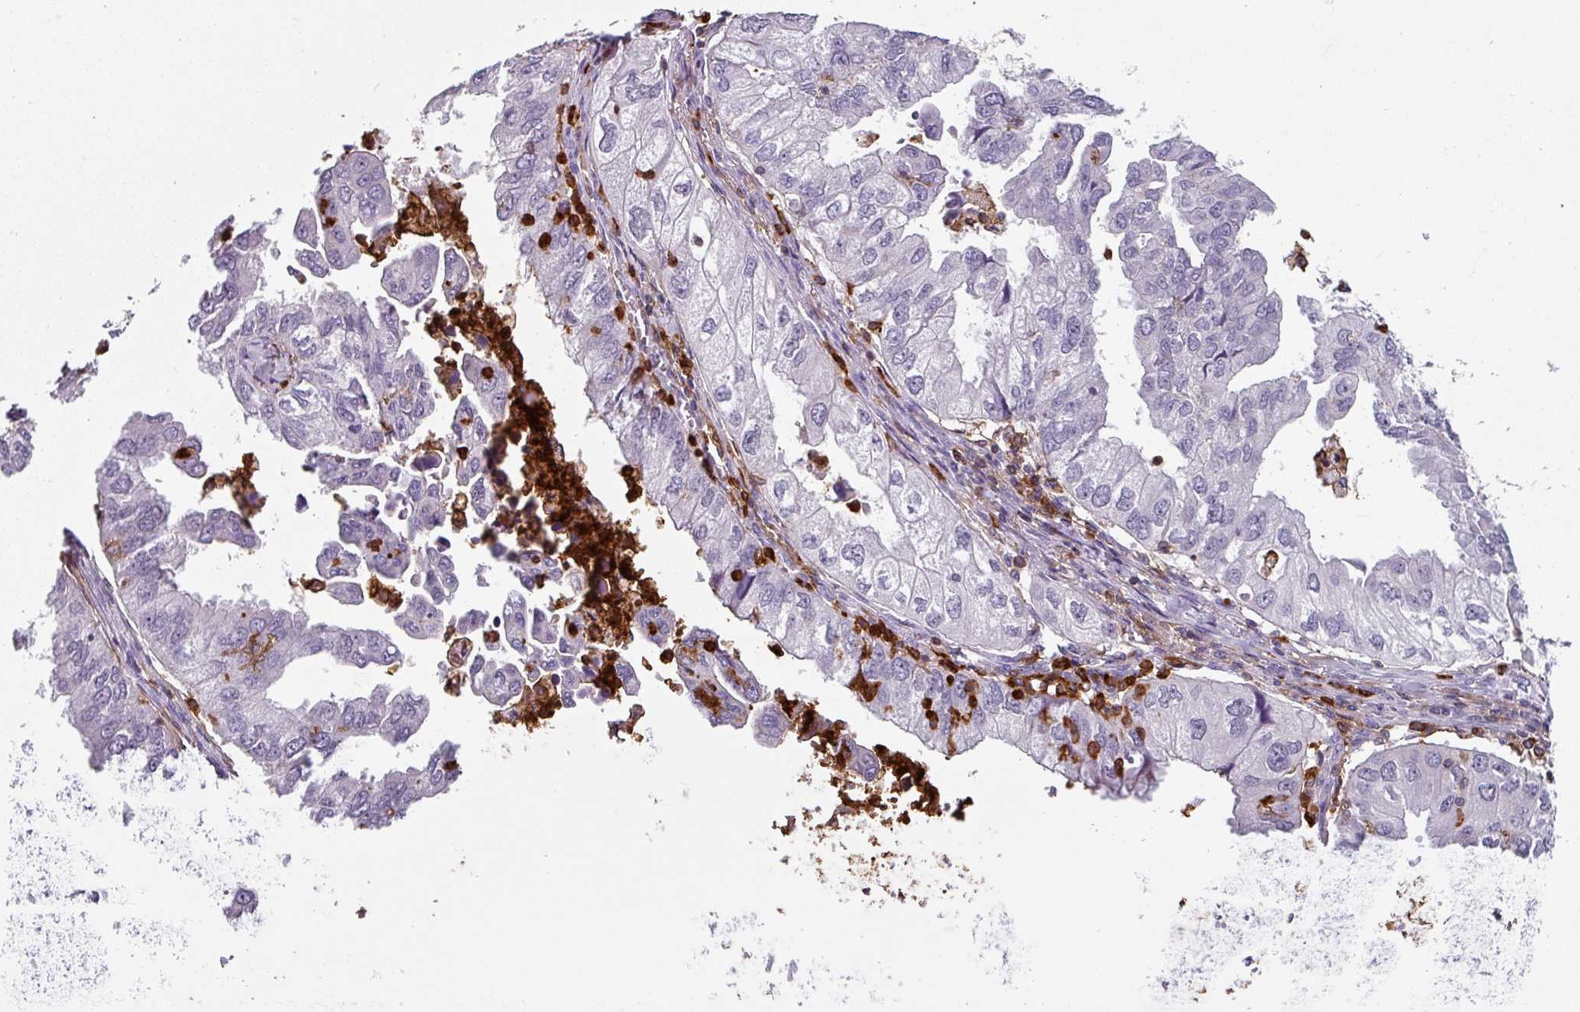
{"staining": {"intensity": "negative", "quantity": "none", "location": "none"}, "tissue": "lung cancer", "cell_type": "Tumor cells", "image_type": "cancer", "snomed": [{"axis": "morphology", "description": "Adenocarcinoma, NOS"}, {"axis": "topography", "description": "Lung"}], "caption": "Tumor cells are negative for protein expression in human lung cancer.", "gene": "EXOSC5", "patient": {"sex": "male", "age": 48}}